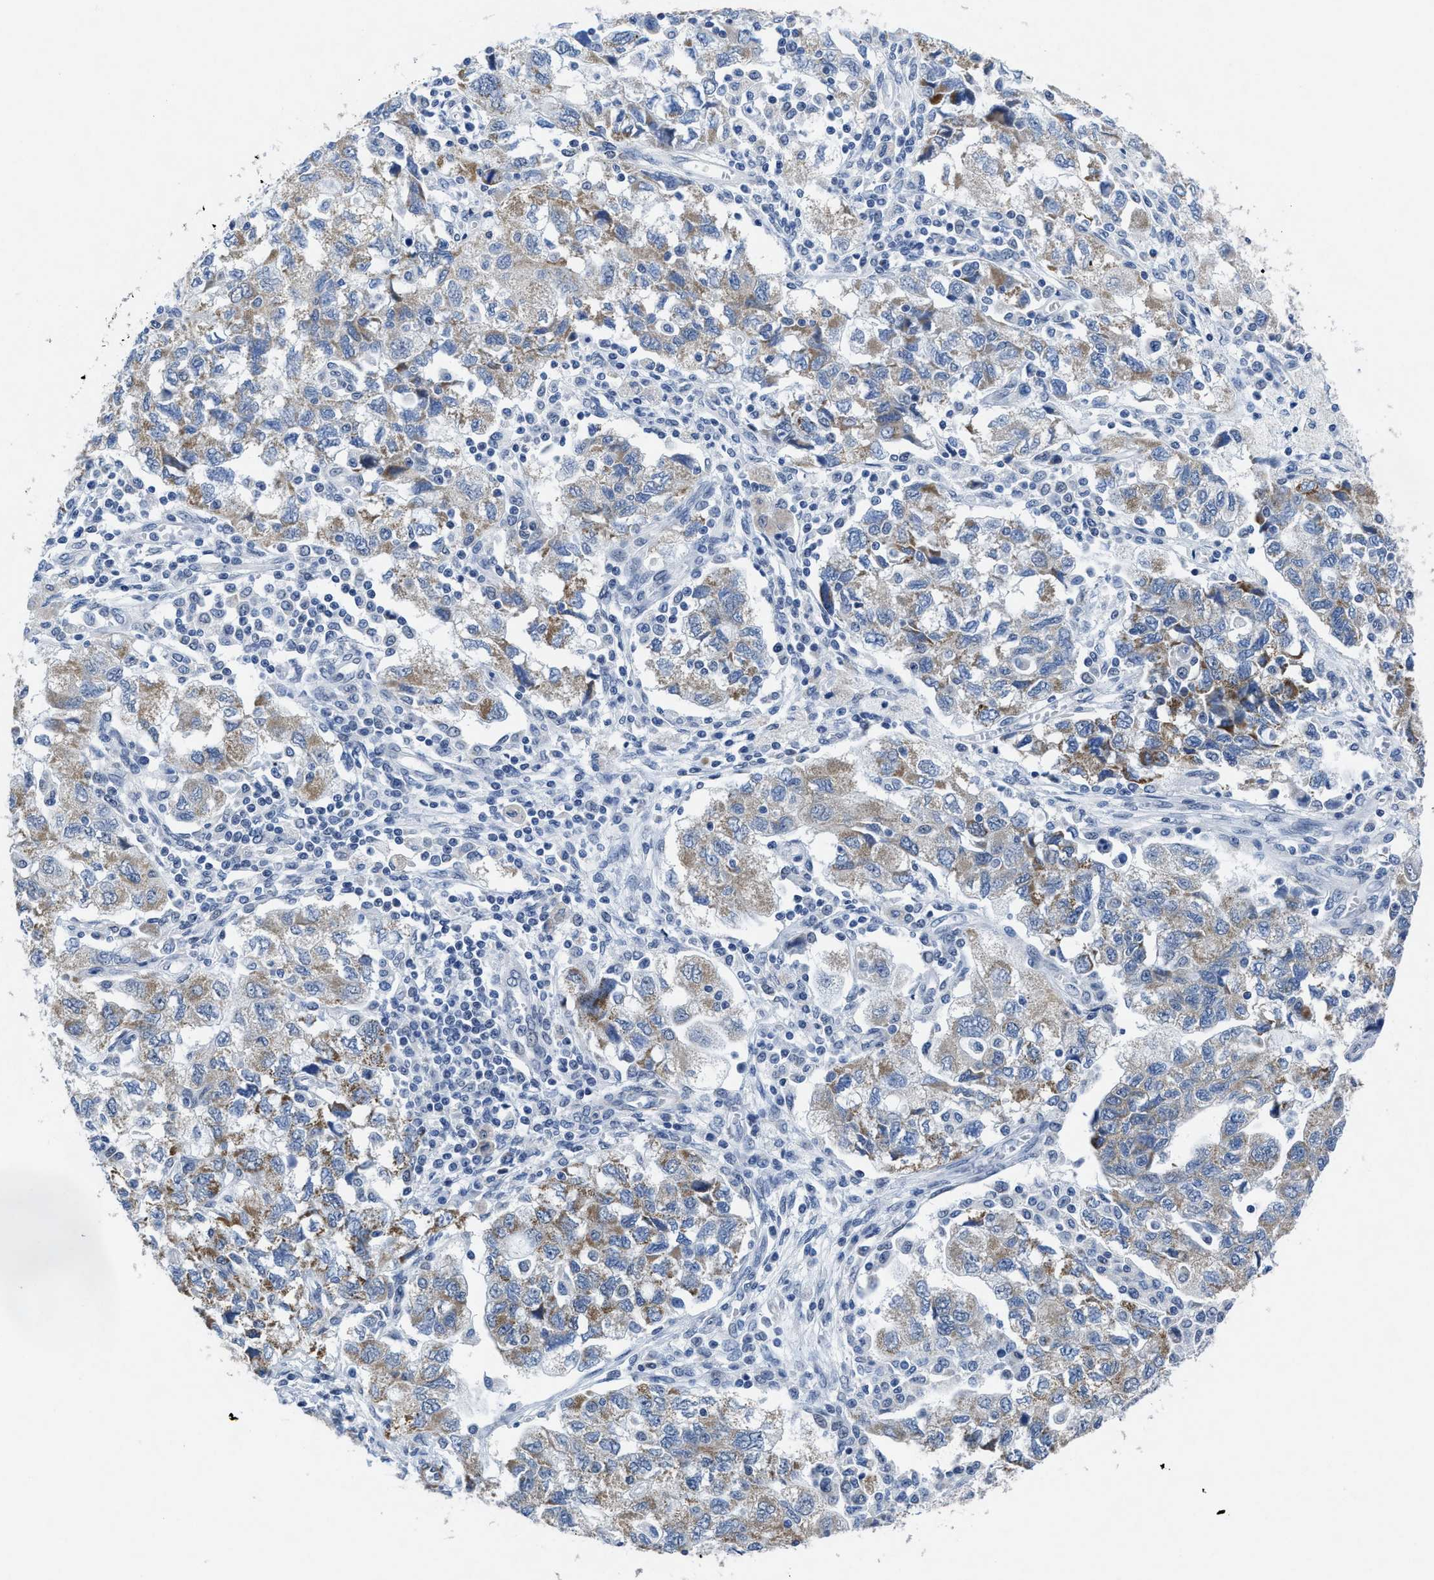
{"staining": {"intensity": "moderate", "quantity": "25%-75%", "location": "cytoplasmic/membranous"}, "tissue": "ovarian cancer", "cell_type": "Tumor cells", "image_type": "cancer", "snomed": [{"axis": "morphology", "description": "Carcinoma, NOS"}, {"axis": "morphology", "description": "Cystadenocarcinoma, serous, NOS"}, {"axis": "topography", "description": "Ovary"}], "caption": "Ovarian carcinoma stained for a protein reveals moderate cytoplasmic/membranous positivity in tumor cells. The staining was performed using DAB (3,3'-diaminobenzidine) to visualize the protein expression in brown, while the nuclei were stained in blue with hematoxylin (Magnification: 20x).", "gene": "ID3", "patient": {"sex": "female", "age": 69}}